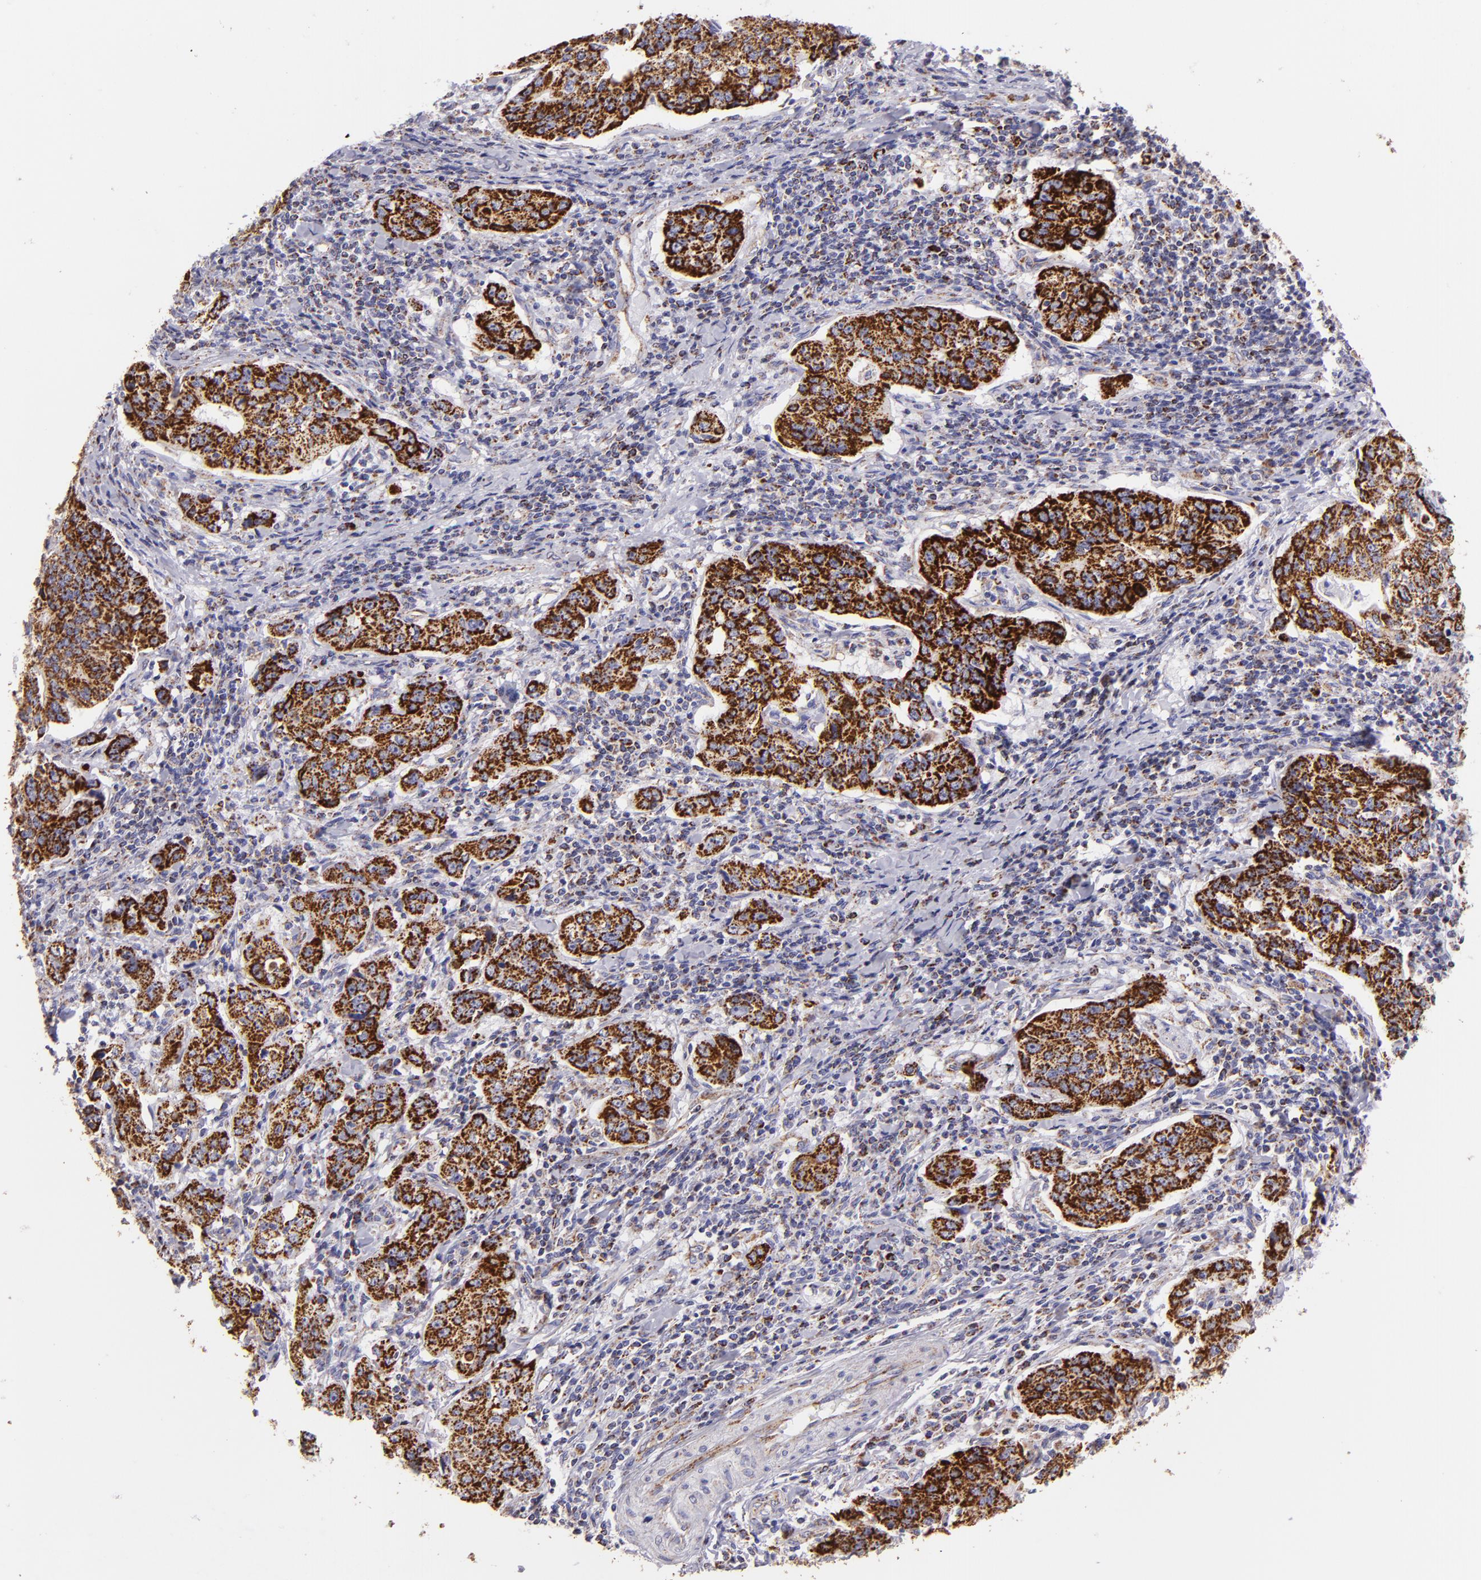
{"staining": {"intensity": "strong", "quantity": ">75%", "location": "cytoplasmic/membranous"}, "tissue": "stomach cancer", "cell_type": "Tumor cells", "image_type": "cancer", "snomed": [{"axis": "morphology", "description": "Adenocarcinoma, NOS"}, {"axis": "topography", "description": "Esophagus"}, {"axis": "topography", "description": "Stomach"}], "caption": "Stomach adenocarcinoma stained with DAB immunohistochemistry (IHC) exhibits high levels of strong cytoplasmic/membranous expression in approximately >75% of tumor cells.", "gene": "HSPD1", "patient": {"sex": "male", "age": 74}}